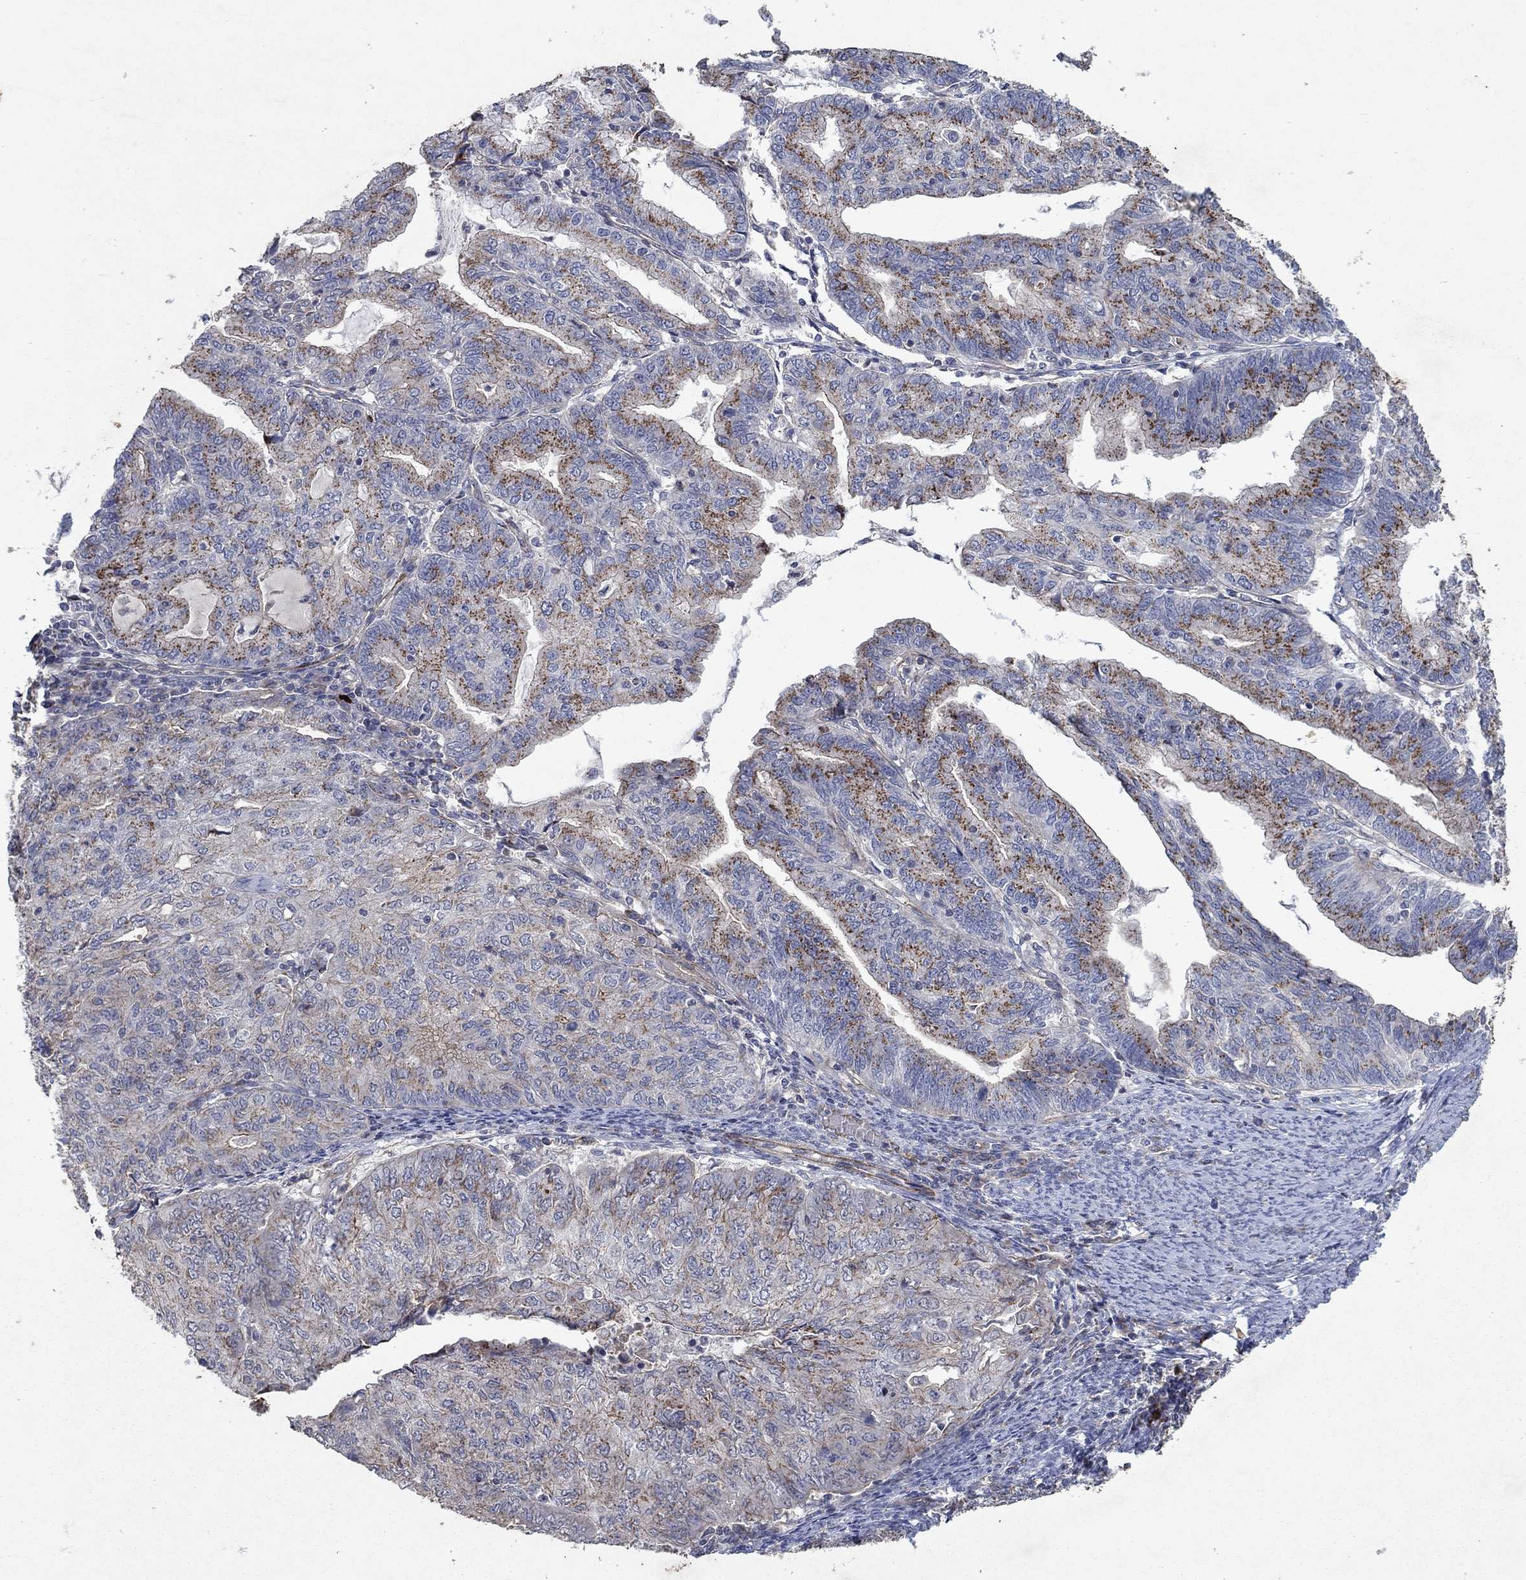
{"staining": {"intensity": "strong", "quantity": "25%-75%", "location": "cytoplasmic/membranous"}, "tissue": "endometrial cancer", "cell_type": "Tumor cells", "image_type": "cancer", "snomed": [{"axis": "morphology", "description": "Adenocarcinoma, NOS"}, {"axis": "topography", "description": "Endometrium"}], "caption": "Adenocarcinoma (endometrial) was stained to show a protein in brown. There is high levels of strong cytoplasmic/membranous positivity in about 25%-75% of tumor cells.", "gene": "FRG1", "patient": {"sex": "female", "age": 82}}